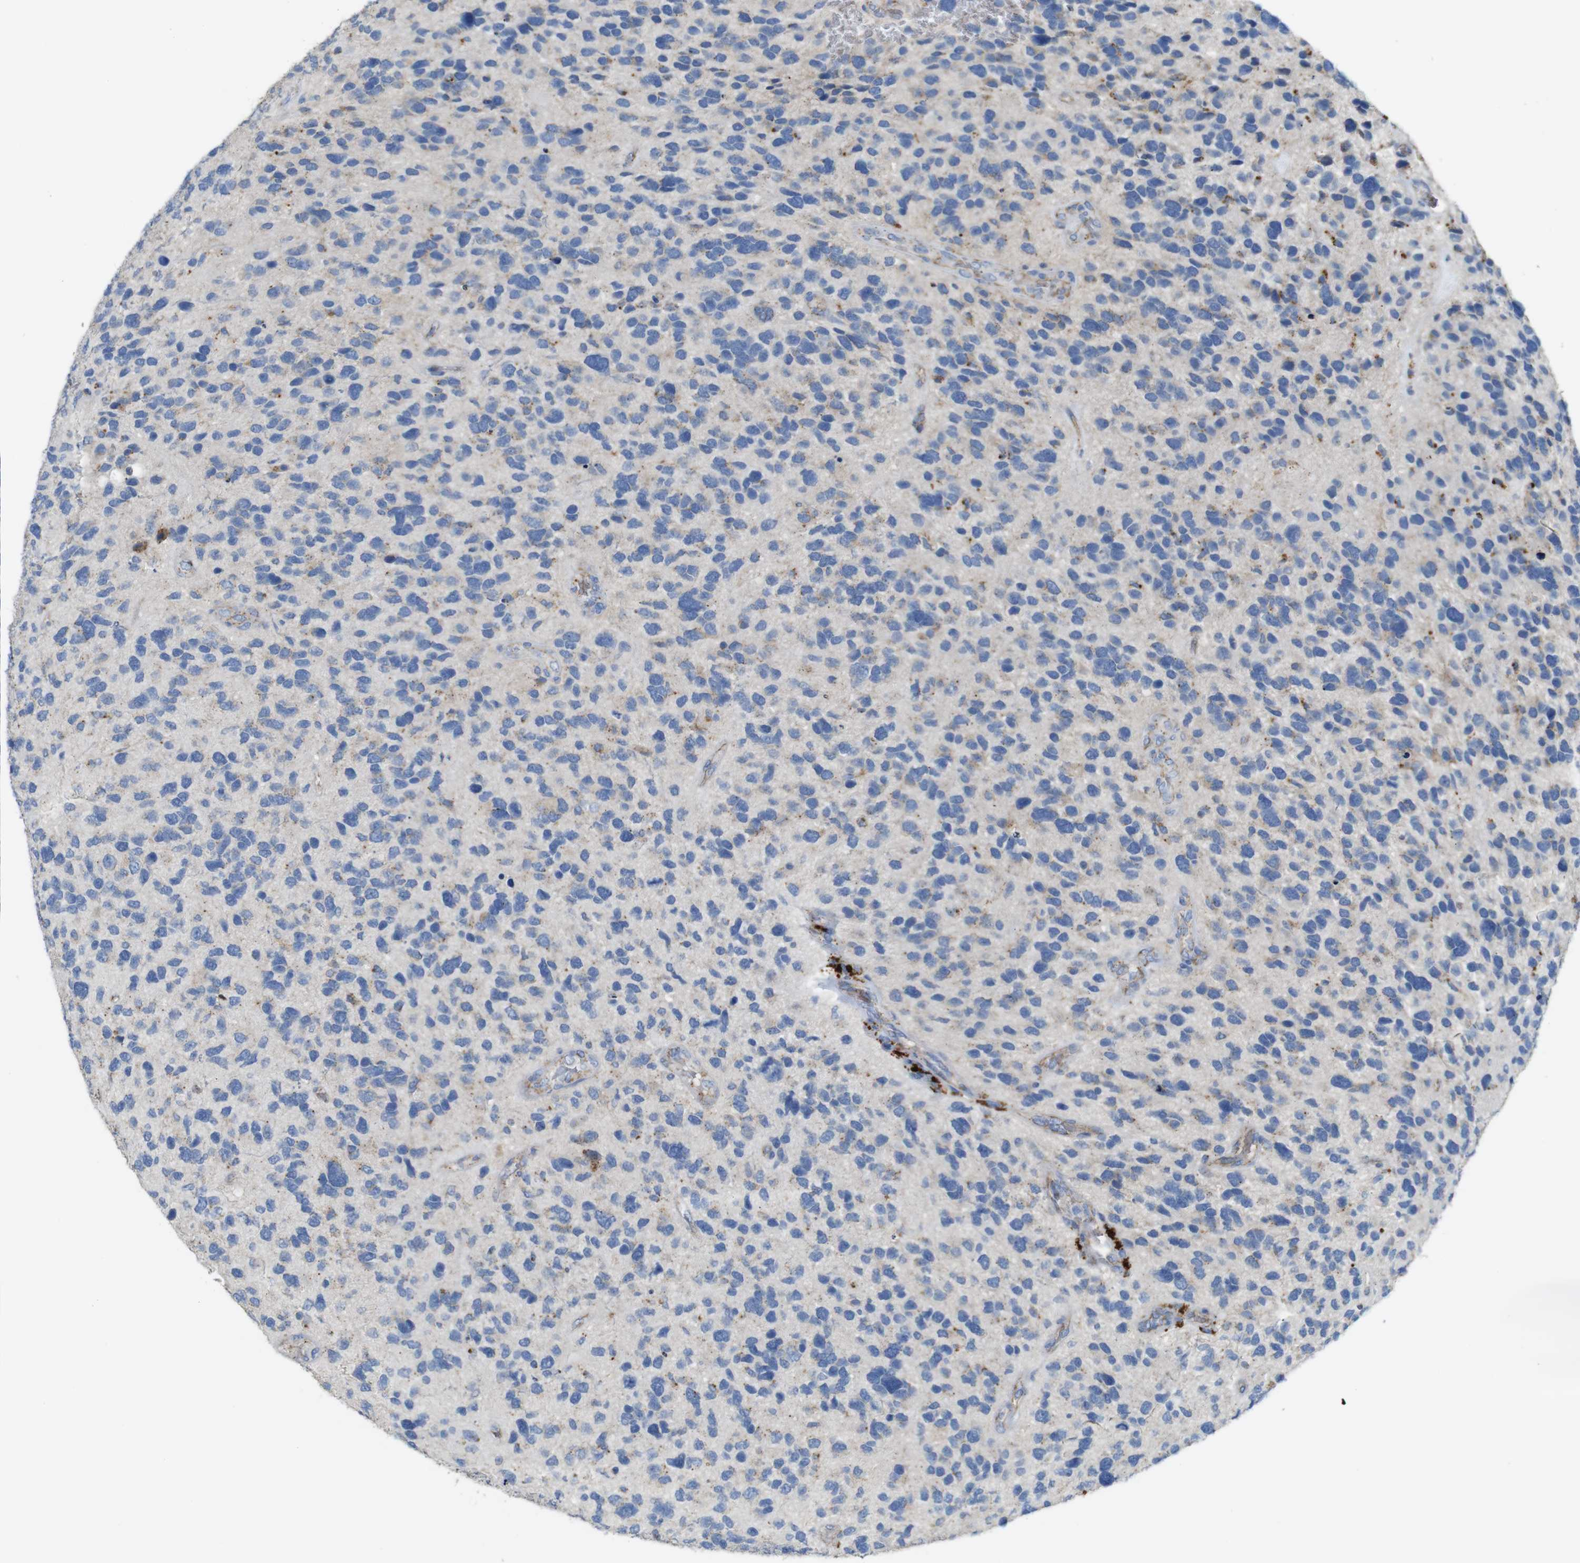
{"staining": {"intensity": "negative", "quantity": "none", "location": "none"}, "tissue": "glioma", "cell_type": "Tumor cells", "image_type": "cancer", "snomed": [{"axis": "morphology", "description": "Glioma, malignant, High grade"}, {"axis": "topography", "description": "Brain"}], "caption": "A micrograph of human malignant high-grade glioma is negative for staining in tumor cells.", "gene": "NHLRC3", "patient": {"sex": "female", "age": 58}}